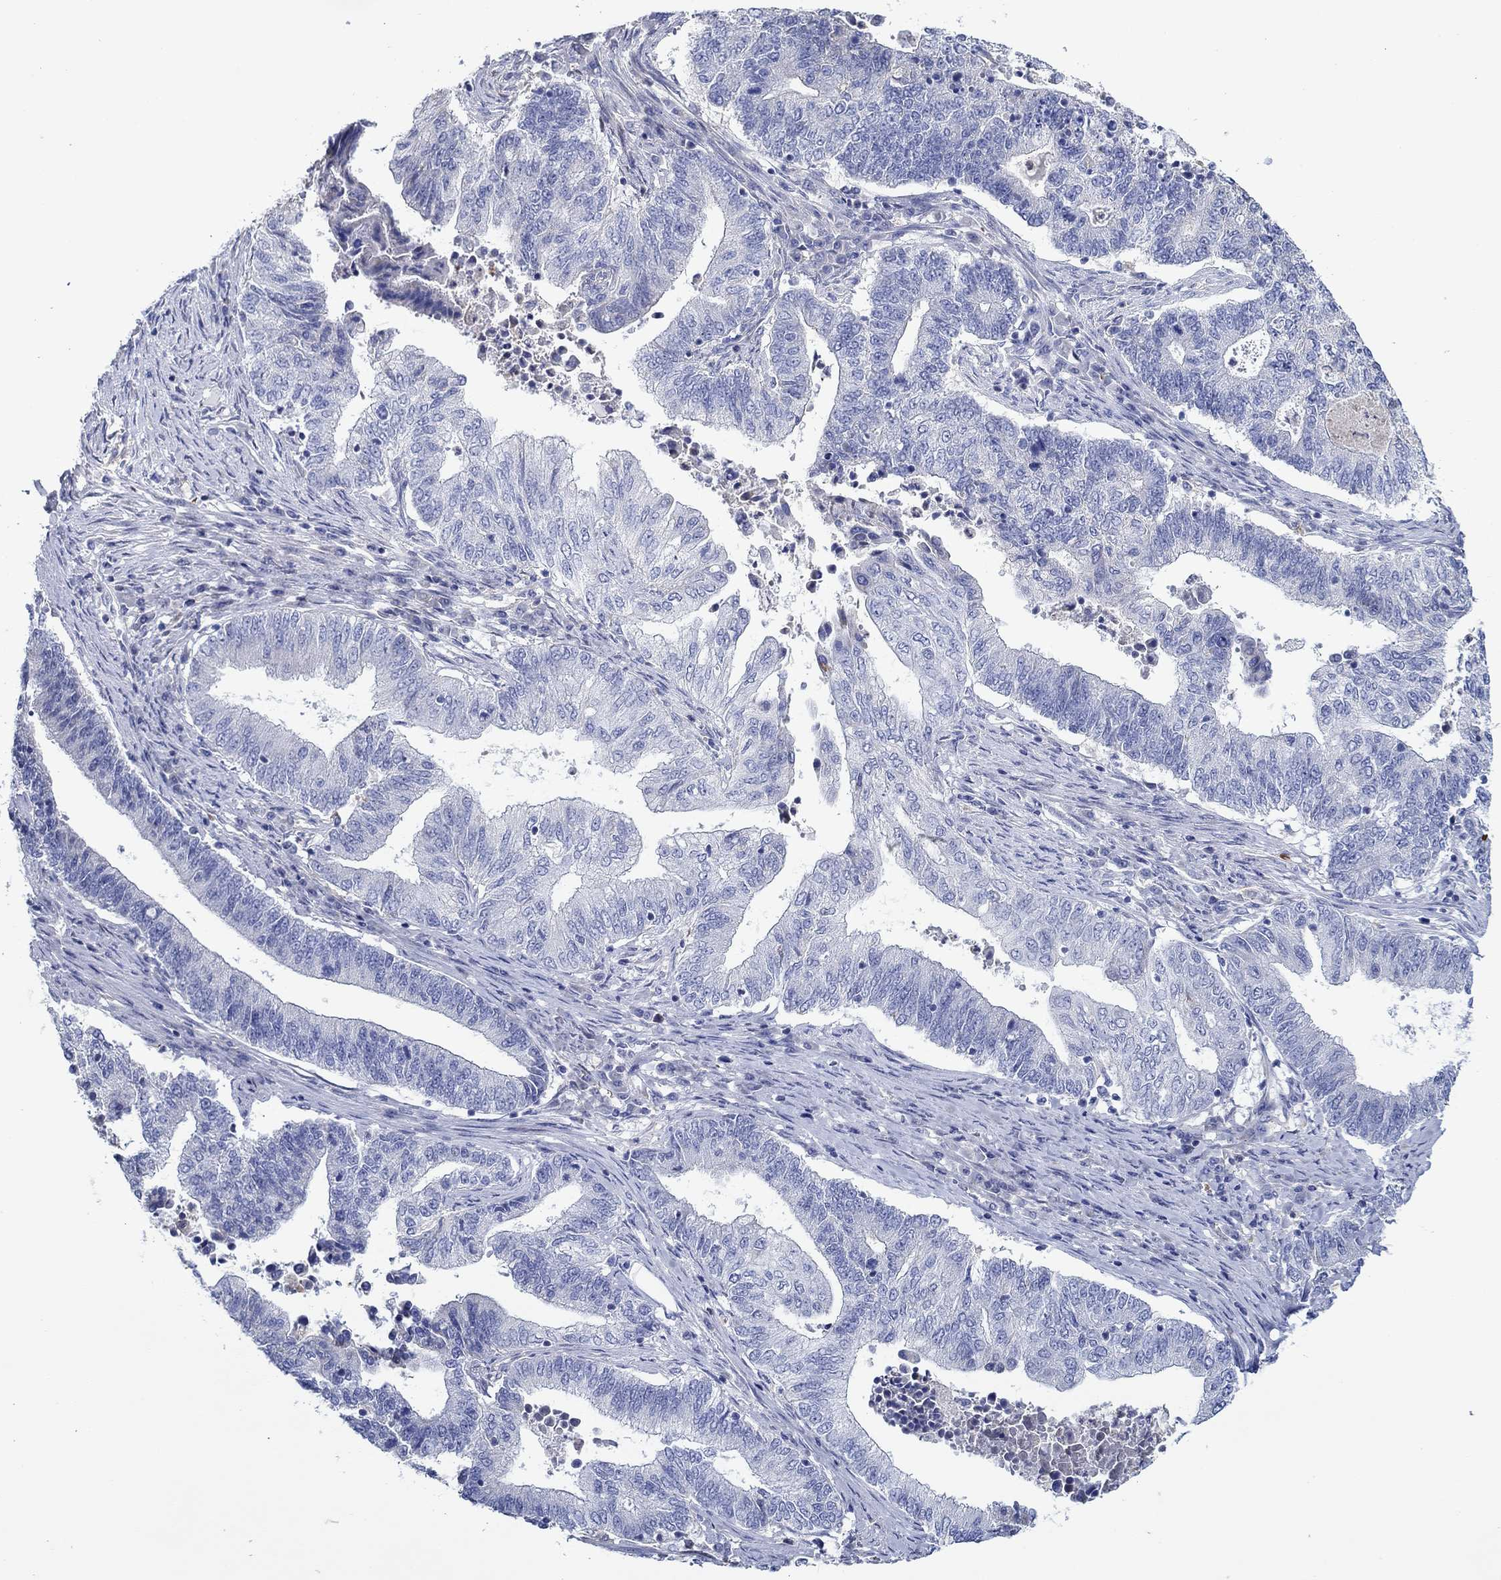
{"staining": {"intensity": "negative", "quantity": "none", "location": "none"}, "tissue": "endometrial cancer", "cell_type": "Tumor cells", "image_type": "cancer", "snomed": [{"axis": "morphology", "description": "Adenocarcinoma, NOS"}, {"axis": "topography", "description": "Uterus"}, {"axis": "topography", "description": "Endometrium"}], "caption": "Protein analysis of endometrial adenocarcinoma exhibits no significant positivity in tumor cells. (DAB (3,3'-diaminobenzidine) IHC visualized using brightfield microscopy, high magnification).", "gene": "CFAP61", "patient": {"sex": "female", "age": 54}}